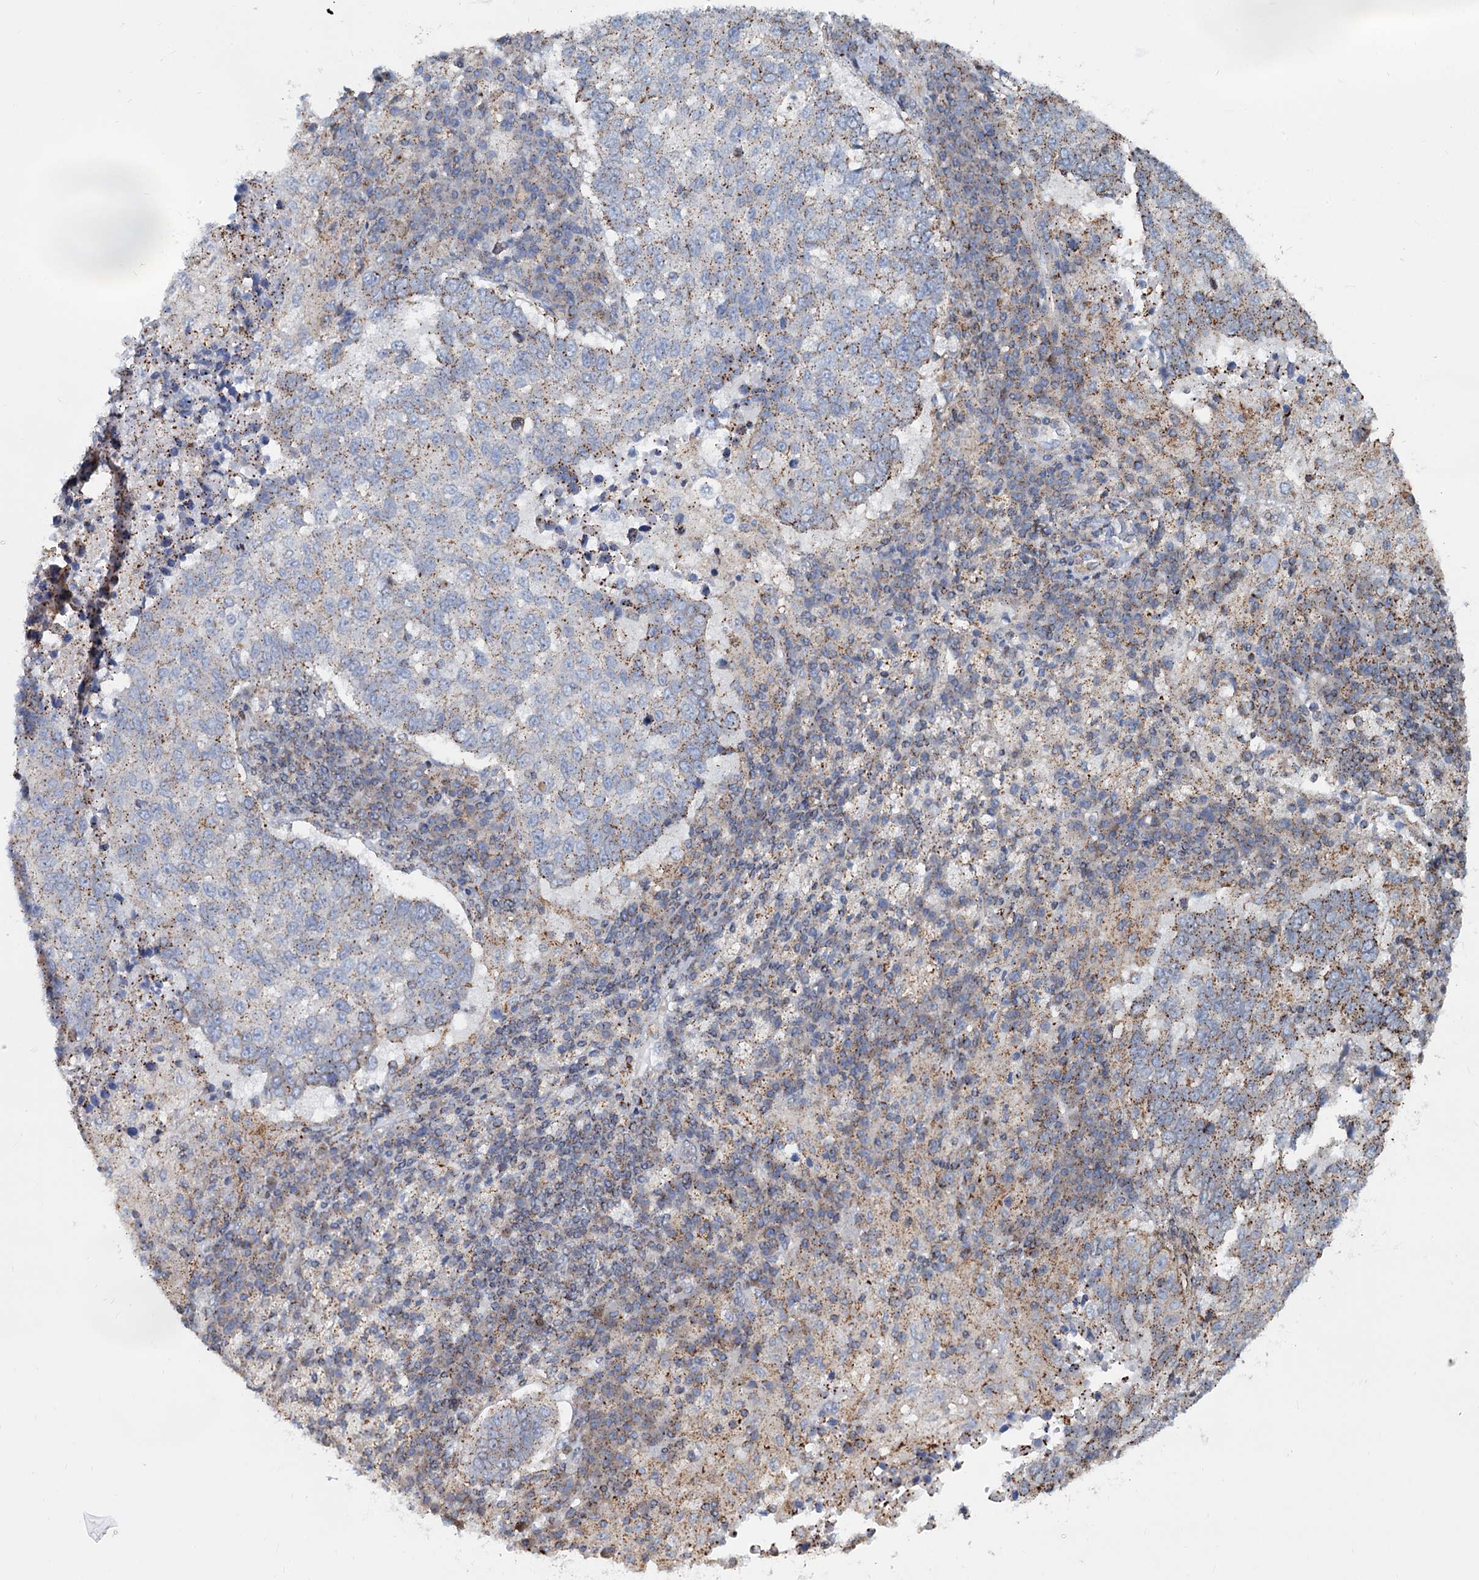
{"staining": {"intensity": "moderate", "quantity": "25%-75%", "location": "cytoplasmic/membranous"}, "tissue": "lung cancer", "cell_type": "Tumor cells", "image_type": "cancer", "snomed": [{"axis": "morphology", "description": "Squamous cell carcinoma, NOS"}, {"axis": "topography", "description": "Lung"}], "caption": "Protein staining of lung cancer (squamous cell carcinoma) tissue exhibits moderate cytoplasmic/membranous positivity in about 25%-75% of tumor cells. The protein is shown in brown color, while the nuclei are stained blue.", "gene": "PSEN1", "patient": {"sex": "male", "age": 73}}